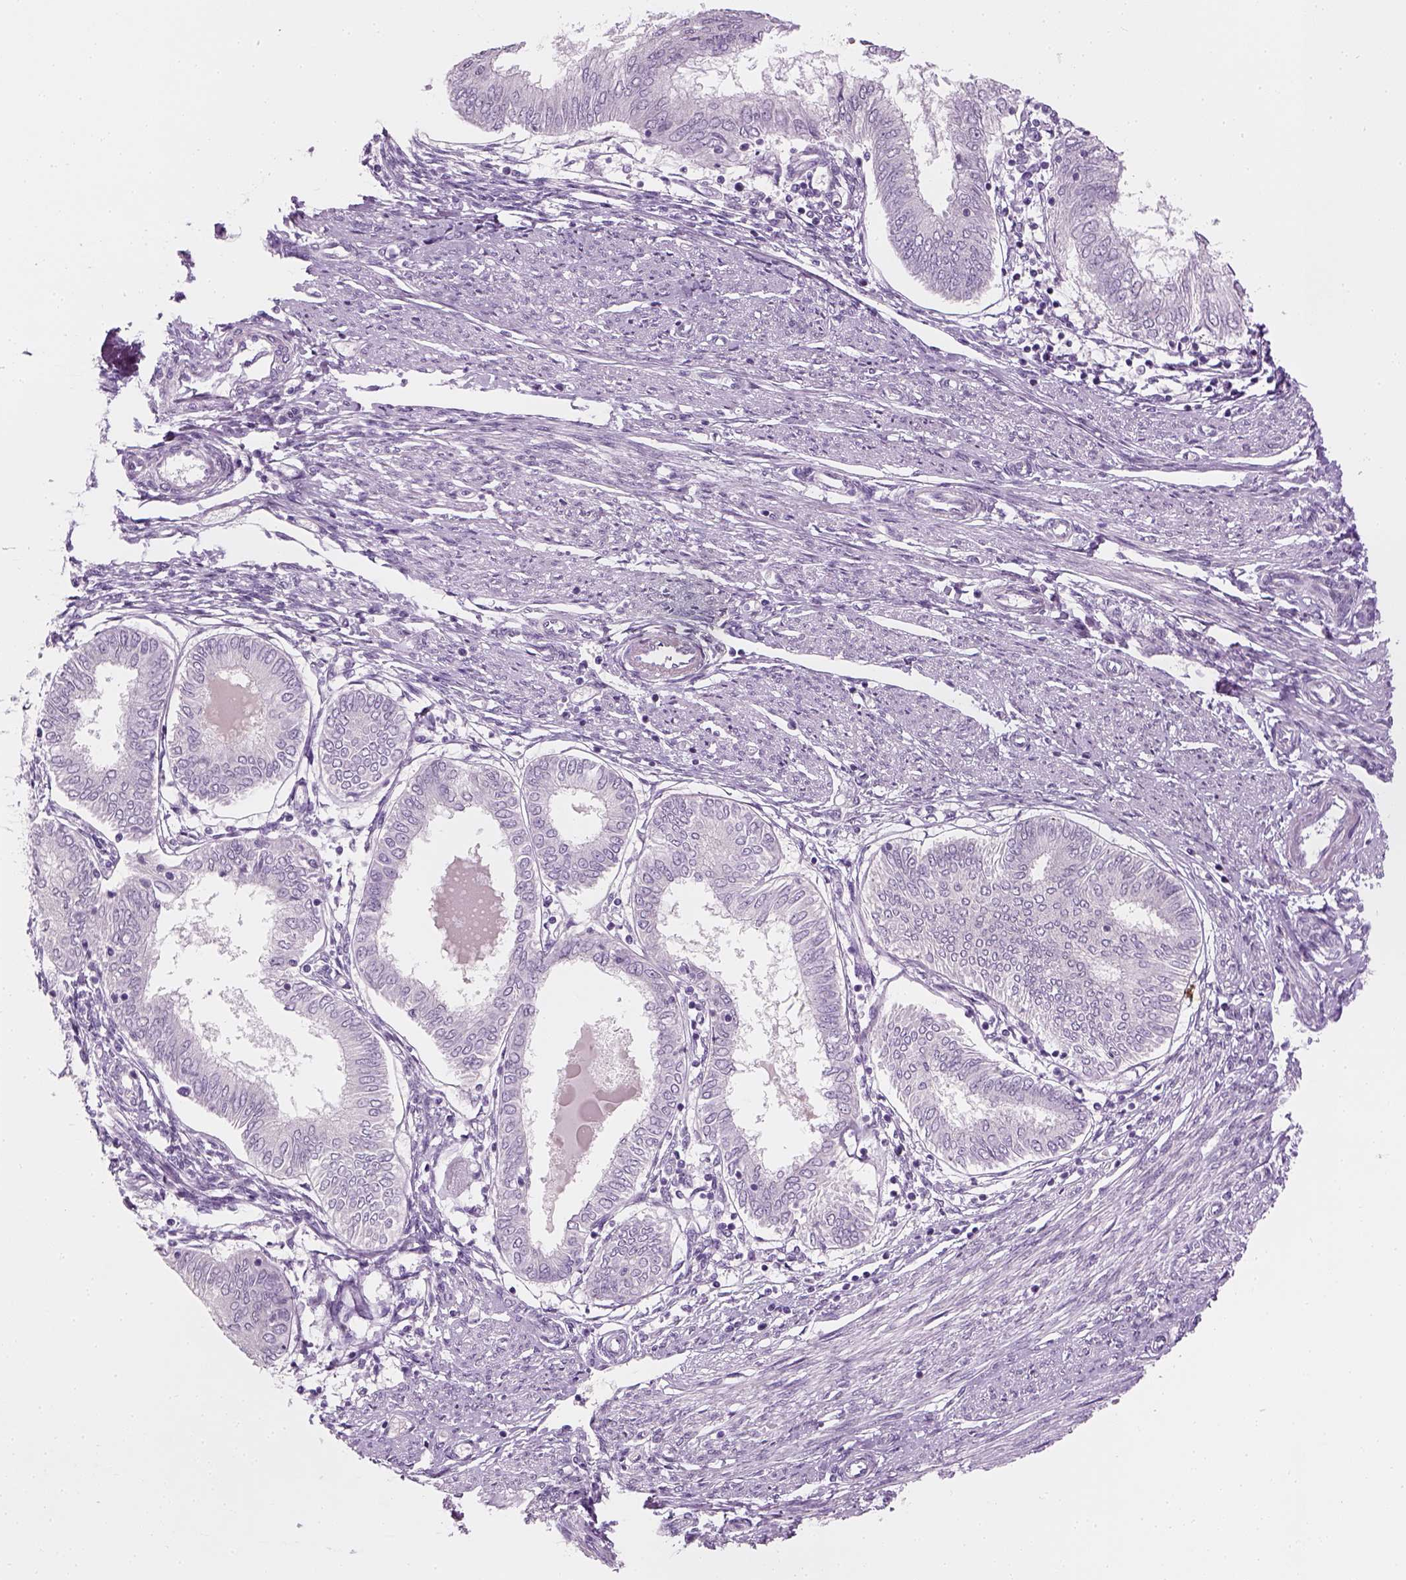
{"staining": {"intensity": "negative", "quantity": "none", "location": "none"}, "tissue": "endometrial cancer", "cell_type": "Tumor cells", "image_type": "cancer", "snomed": [{"axis": "morphology", "description": "Adenocarcinoma, NOS"}, {"axis": "topography", "description": "Endometrium"}], "caption": "Endometrial adenocarcinoma was stained to show a protein in brown. There is no significant staining in tumor cells. The staining was performed using DAB to visualize the protein expression in brown, while the nuclei were stained in blue with hematoxylin (Magnification: 20x).", "gene": "TH", "patient": {"sex": "female", "age": 68}}